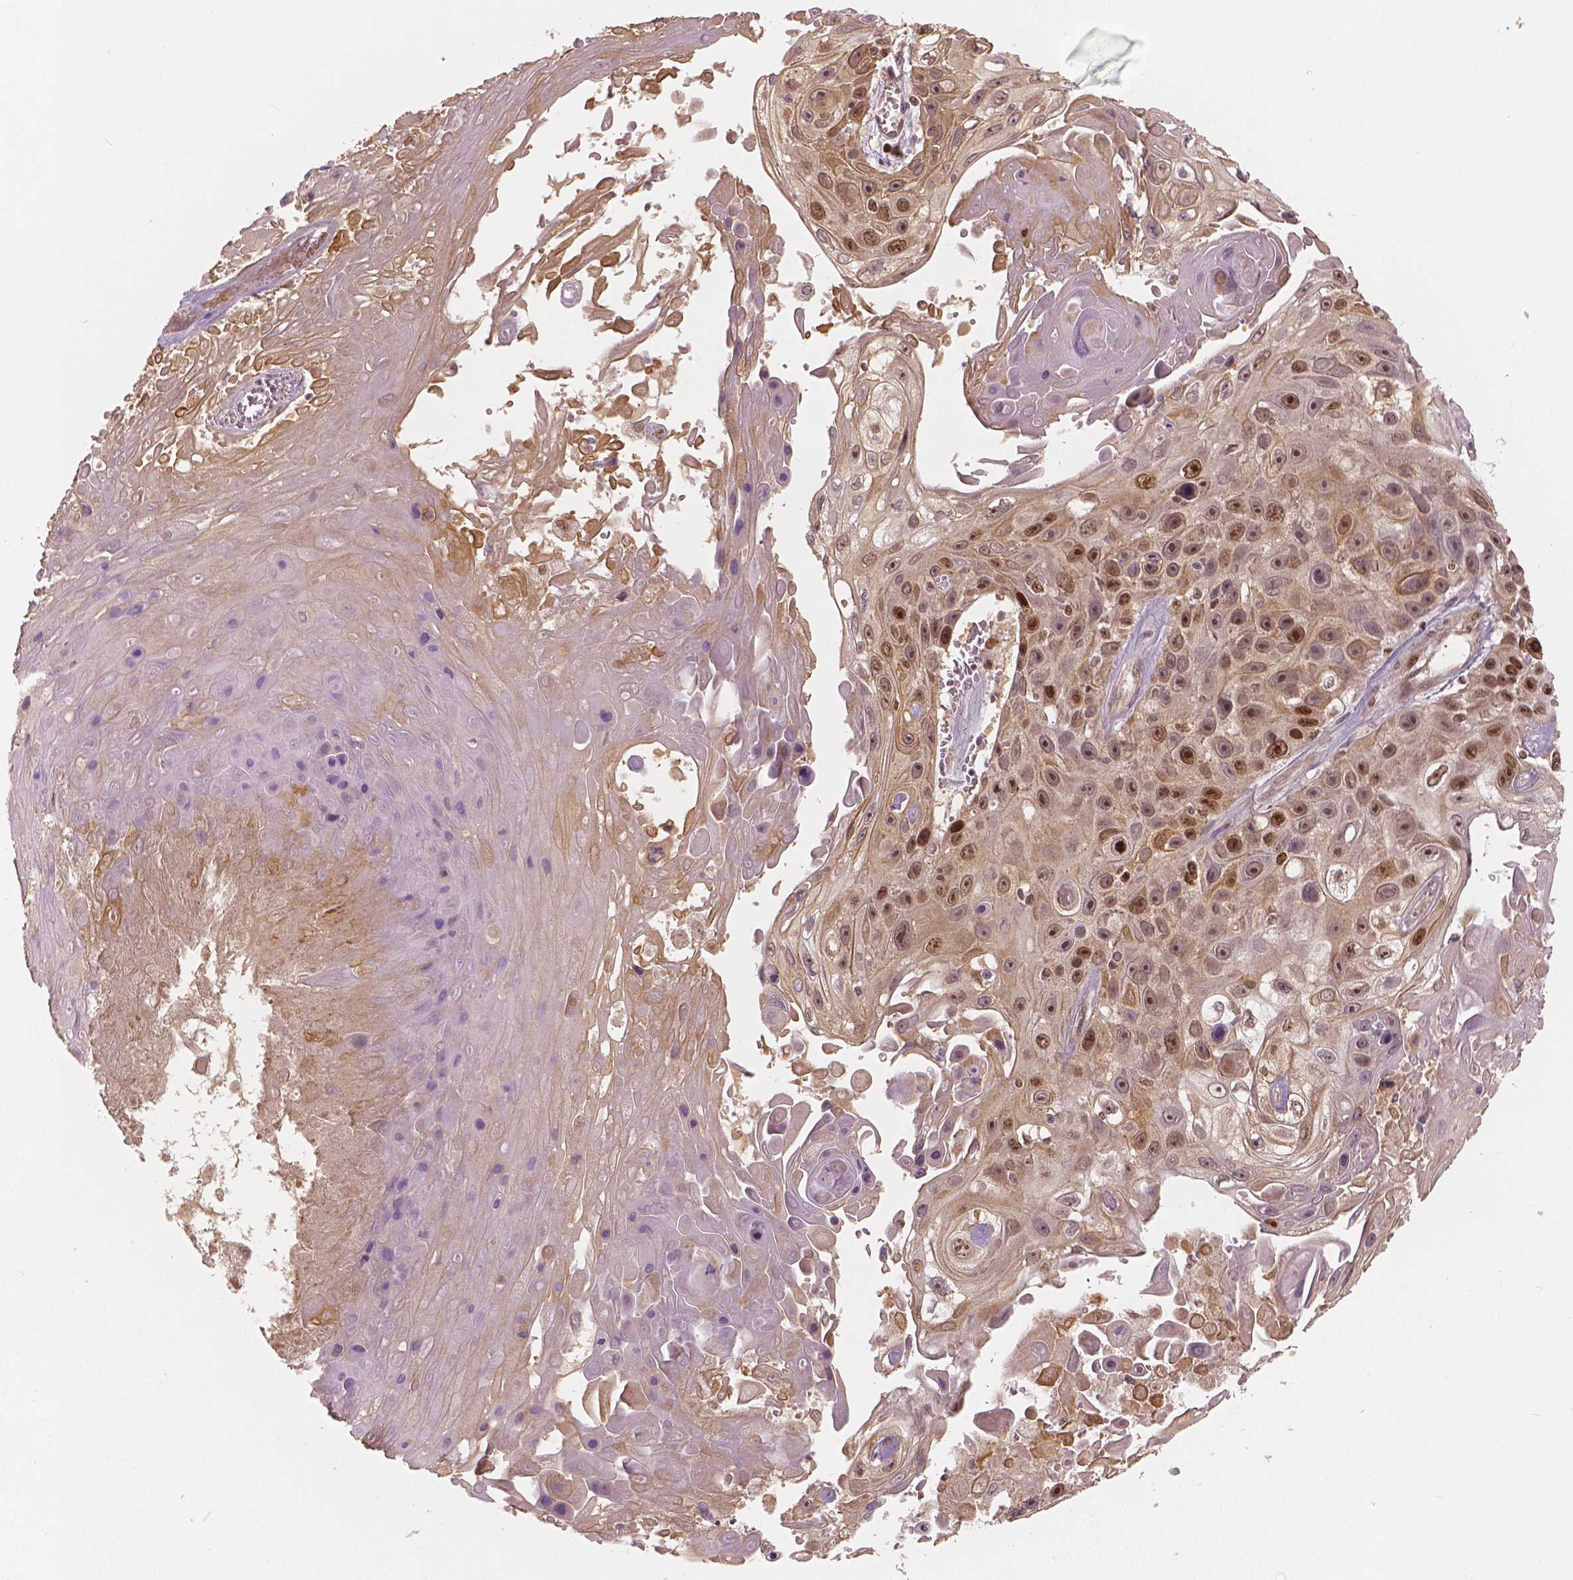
{"staining": {"intensity": "moderate", "quantity": "25%-75%", "location": "nuclear"}, "tissue": "skin cancer", "cell_type": "Tumor cells", "image_type": "cancer", "snomed": [{"axis": "morphology", "description": "Squamous cell carcinoma, NOS"}, {"axis": "topography", "description": "Skin"}], "caption": "Skin squamous cell carcinoma was stained to show a protein in brown. There is medium levels of moderate nuclear staining in about 25%-75% of tumor cells. (DAB IHC, brown staining for protein, blue staining for nuclei).", "gene": "NSD2", "patient": {"sex": "male", "age": 82}}